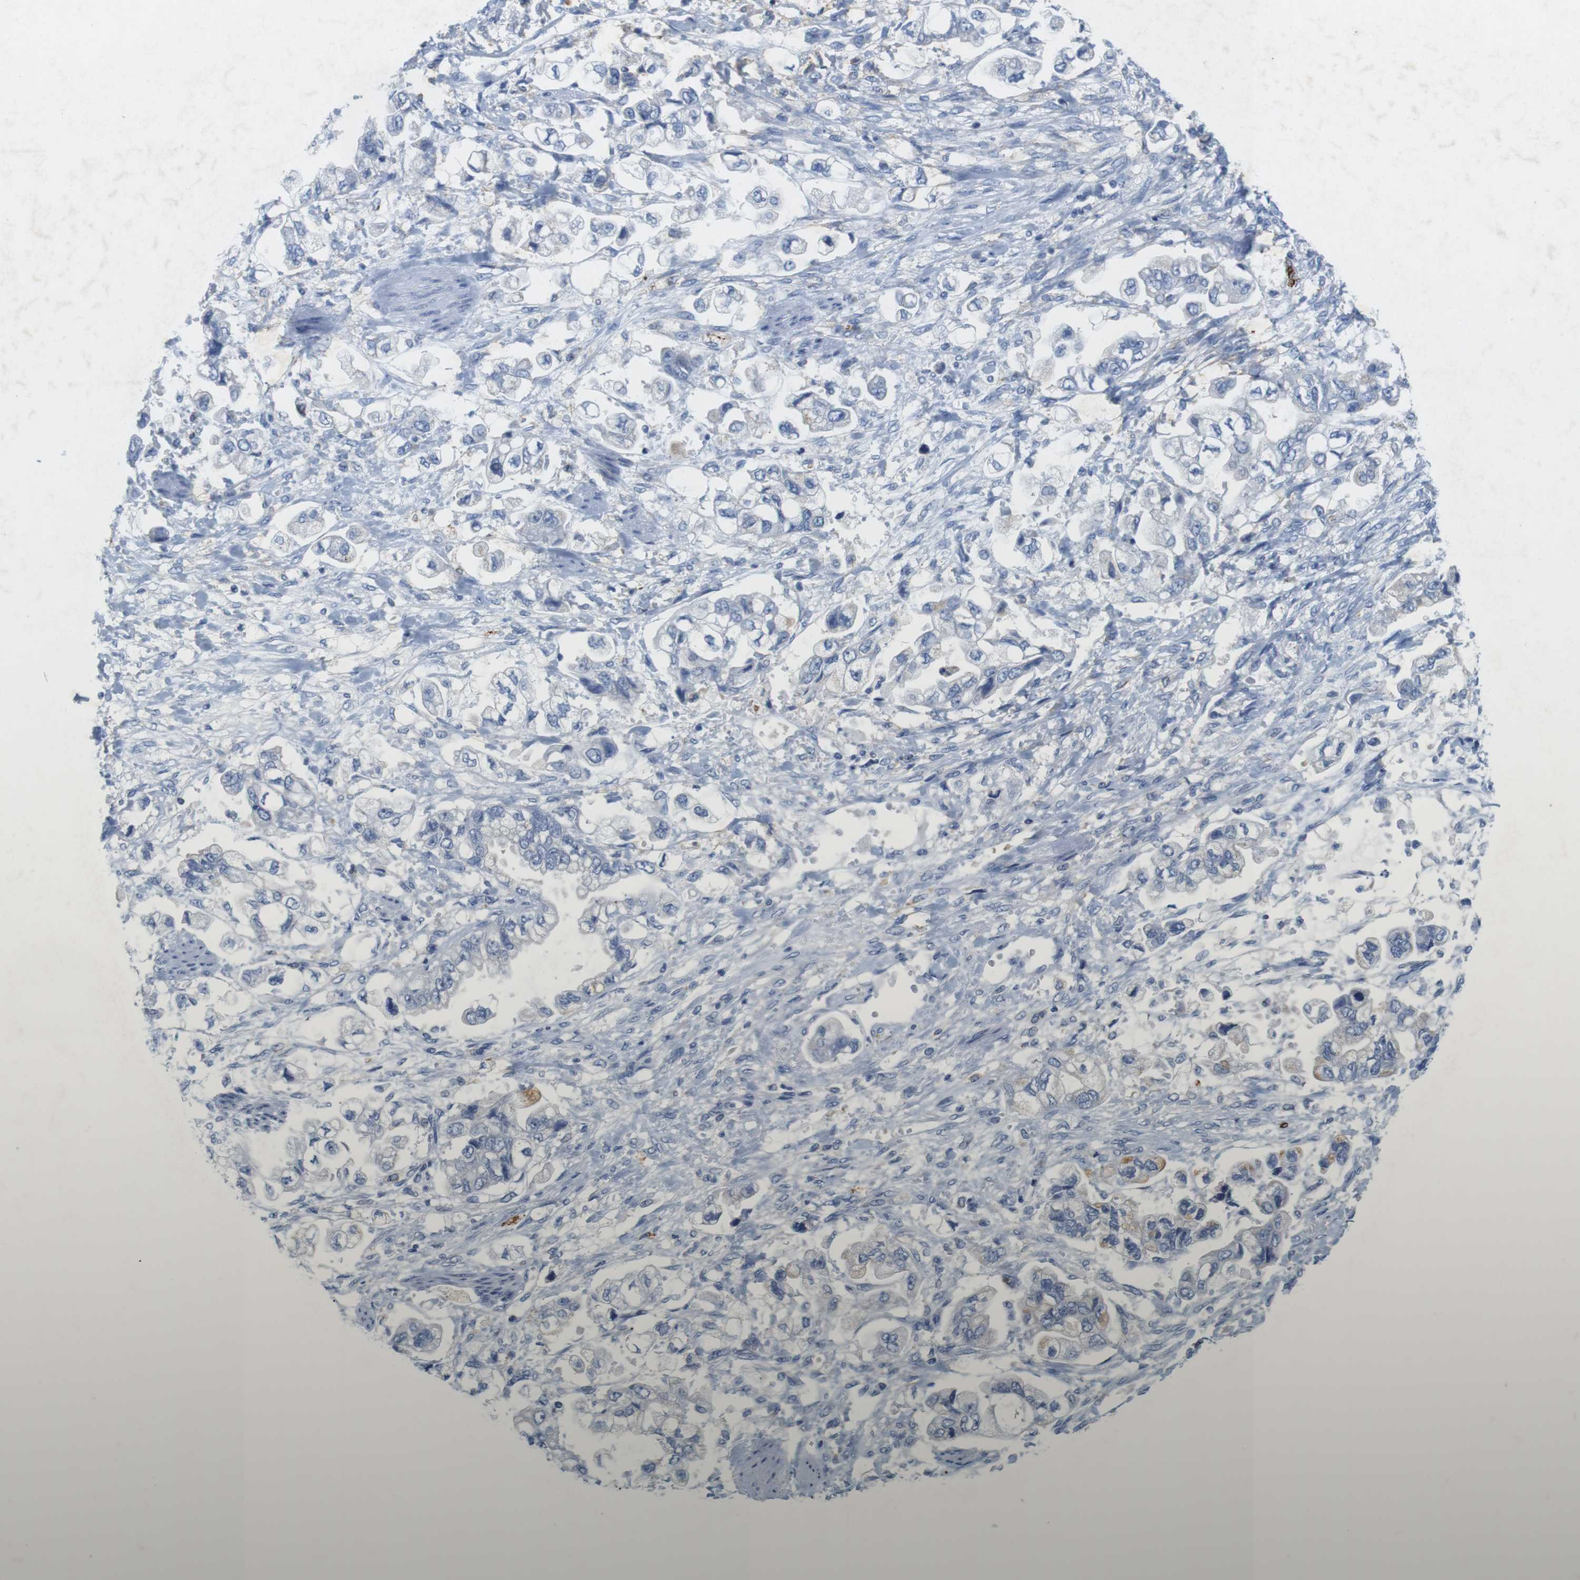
{"staining": {"intensity": "negative", "quantity": "none", "location": "none"}, "tissue": "stomach cancer", "cell_type": "Tumor cells", "image_type": "cancer", "snomed": [{"axis": "morphology", "description": "Normal tissue, NOS"}, {"axis": "morphology", "description": "Adenocarcinoma, NOS"}, {"axis": "topography", "description": "Stomach"}], "caption": "High magnification brightfield microscopy of stomach cancer (adenocarcinoma) stained with DAB (3,3'-diaminobenzidine) (brown) and counterstained with hematoxylin (blue): tumor cells show no significant positivity.", "gene": "CNGA2", "patient": {"sex": "male", "age": 62}}